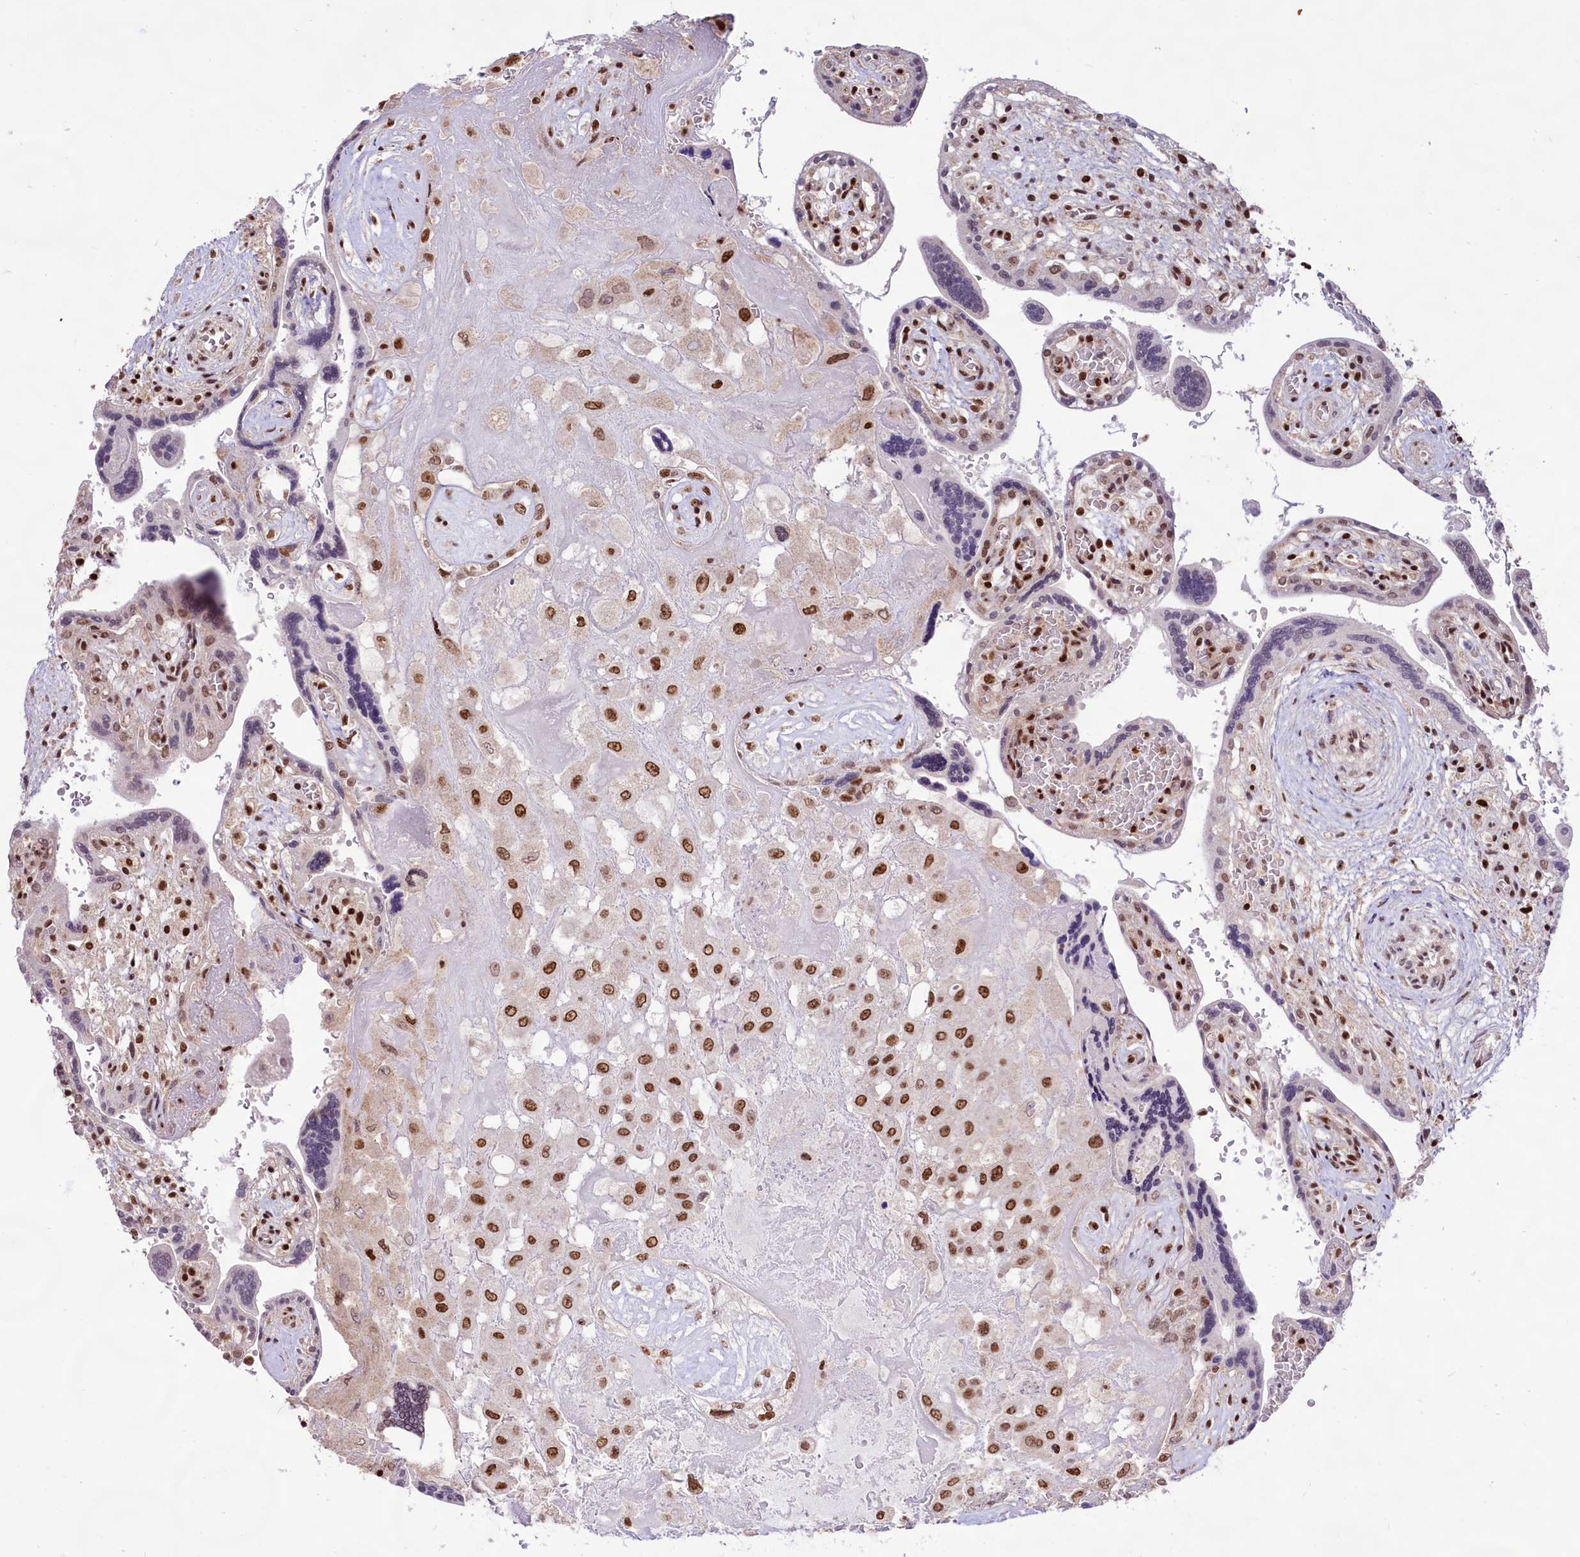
{"staining": {"intensity": "strong", "quantity": ">75%", "location": "nuclear"}, "tissue": "placenta", "cell_type": "Decidual cells", "image_type": "normal", "snomed": [{"axis": "morphology", "description": "Normal tissue, NOS"}, {"axis": "topography", "description": "Placenta"}], "caption": "This image shows immunohistochemistry staining of benign human placenta, with high strong nuclear expression in about >75% of decidual cells.", "gene": "HIRA", "patient": {"sex": "female", "age": 37}}